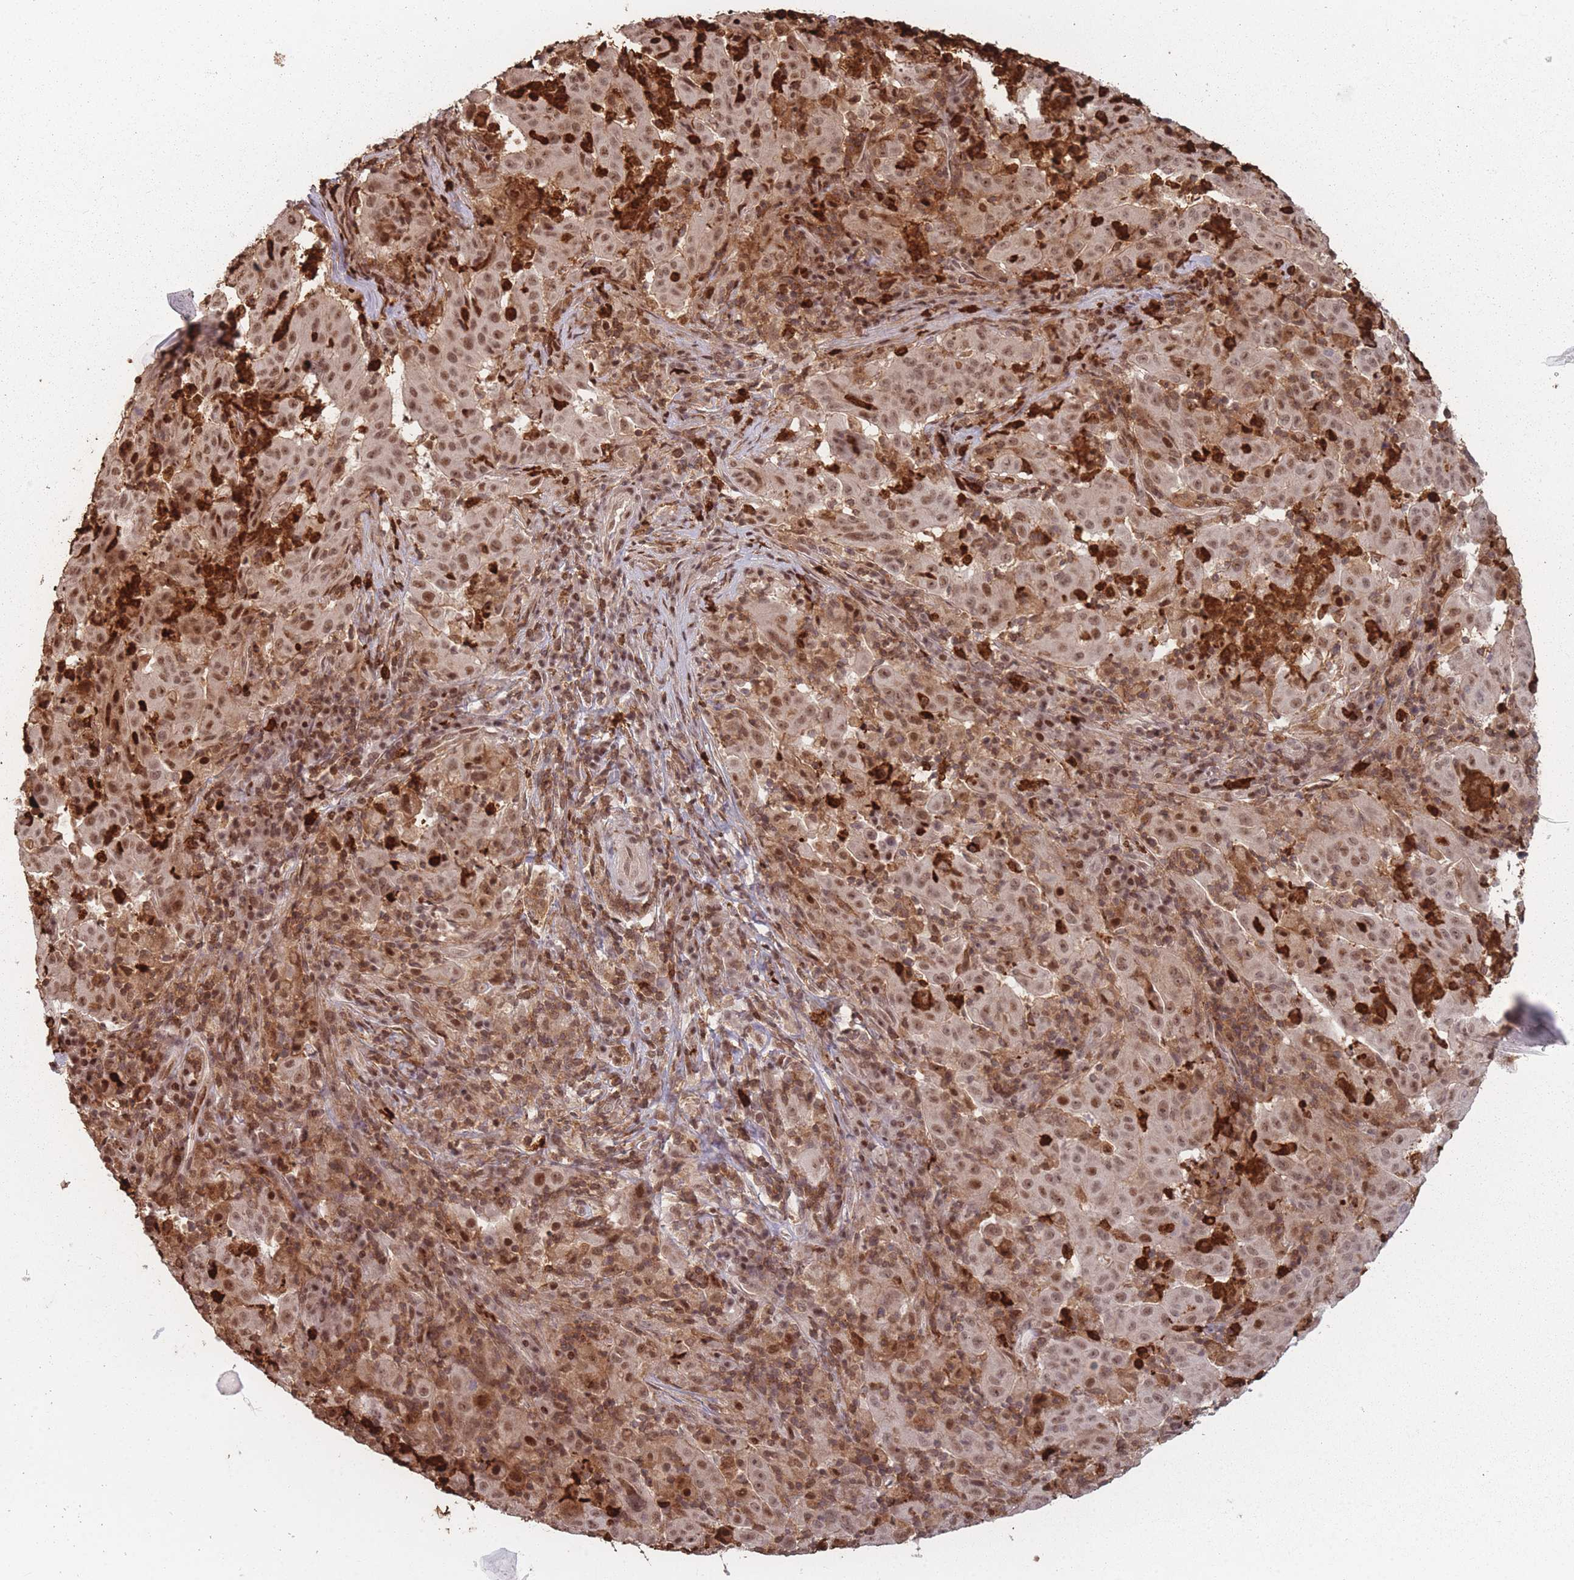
{"staining": {"intensity": "moderate", "quantity": ">75%", "location": "nuclear"}, "tissue": "pancreatic cancer", "cell_type": "Tumor cells", "image_type": "cancer", "snomed": [{"axis": "morphology", "description": "Adenocarcinoma, NOS"}, {"axis": "topography", "description": "Pancreas"}], "caption": "A brown stain highlights moderate nuclear staining of a protein in pancreatic cancer tumor cells. (Brightfield microscopy of DAB IHC at high magnification).", "gene": "WDR55", "patient": {"sex": "male", "age": 63}}